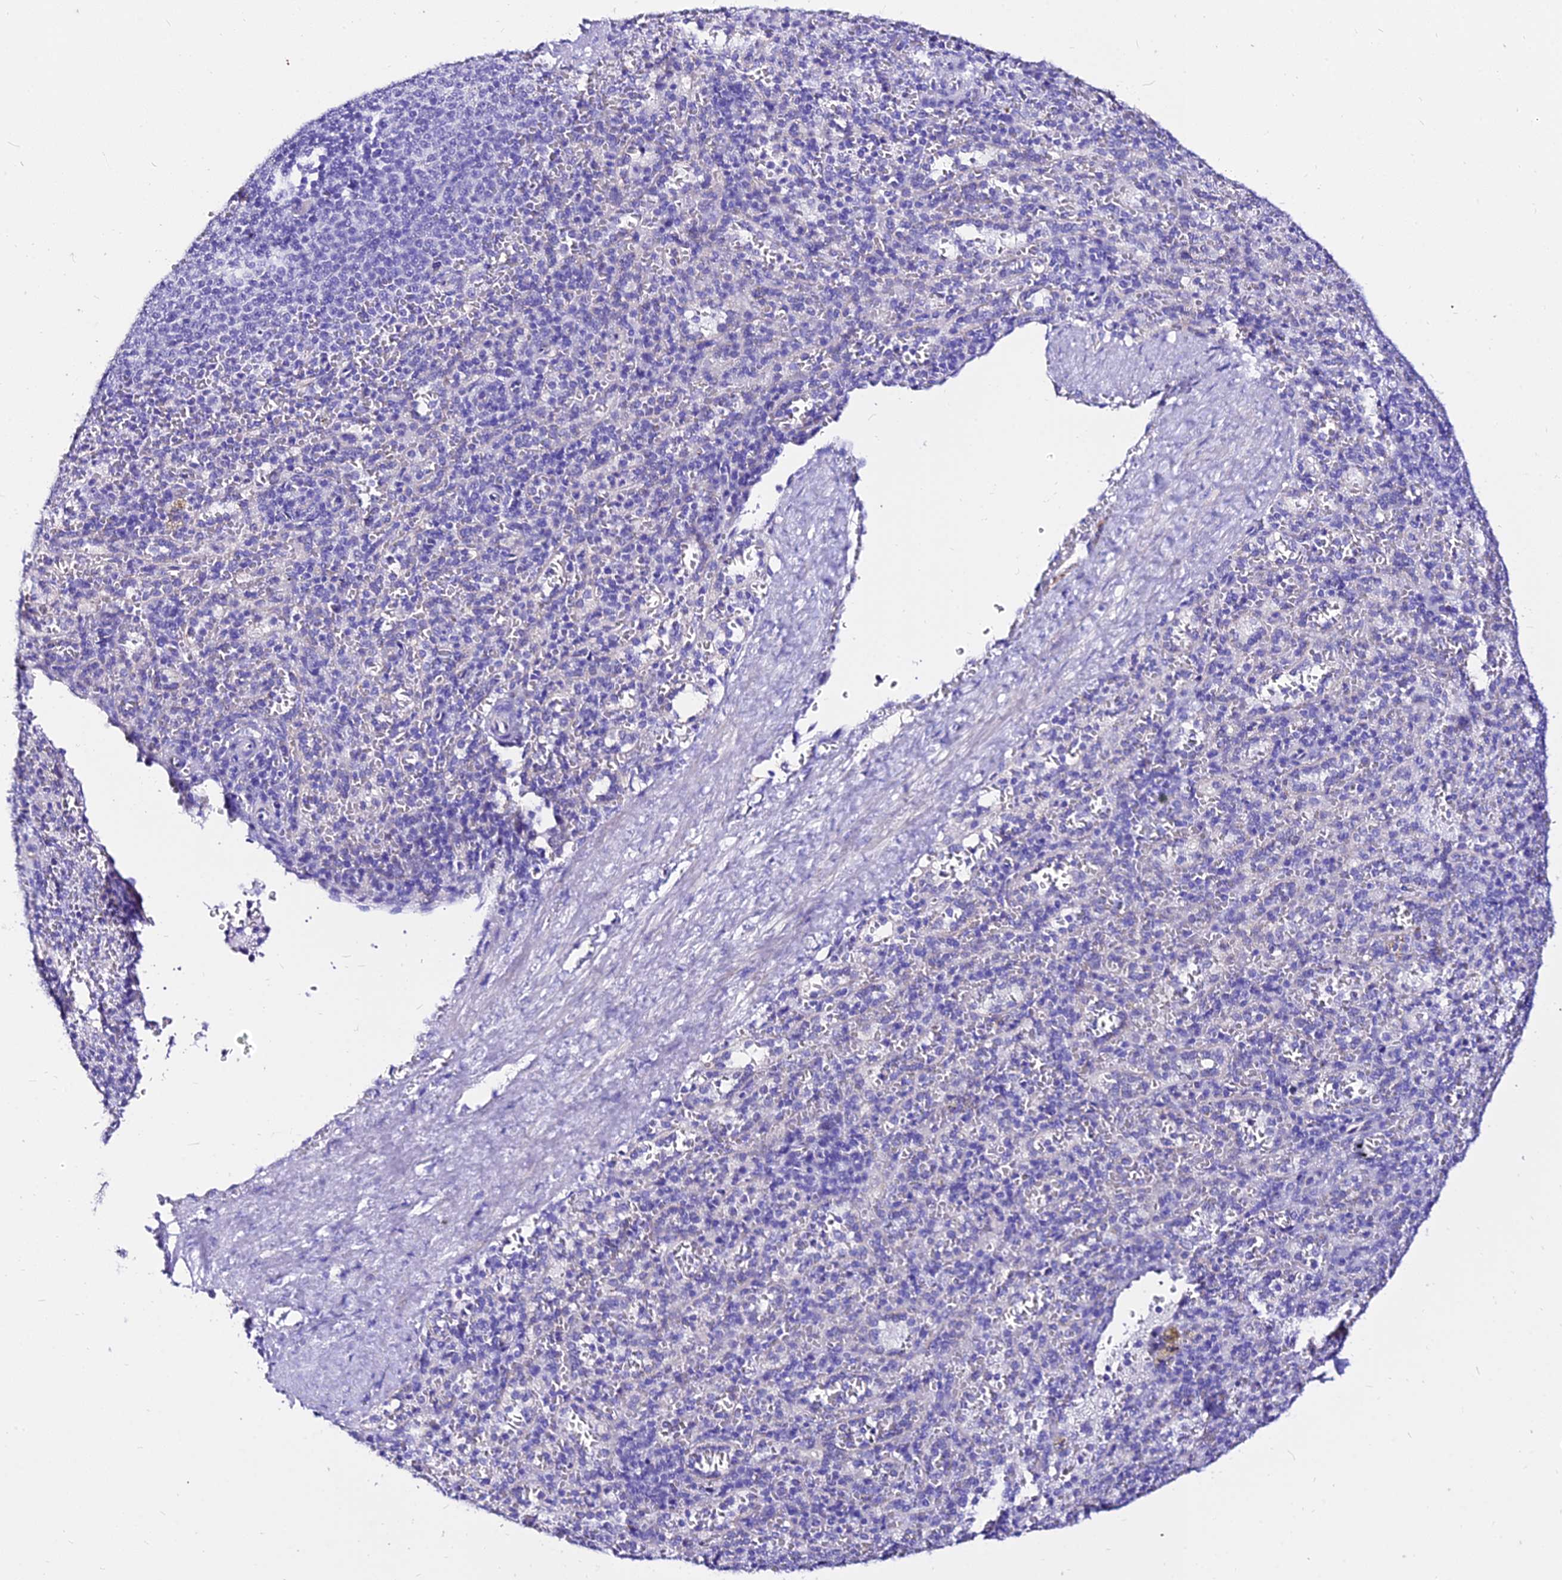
{"staining": {"intensity": "negative", "quantity": "none", "location": "none"}, "tissue": "spleen", "cell_type": "Cells in red pulp", "image_type": "normal", "snomed": [{"axis": "morphology", "description": "Normal tissue, NOS"}, {"axis": "topography", "description": "Spleen"}], "caption": "The micrograph exhibits no staining of cells in red pulp in normal spleen. Nuclei are stained in blue.", "gene": "DEFB106A", "patient": {"sex": "female", "age": 21}}